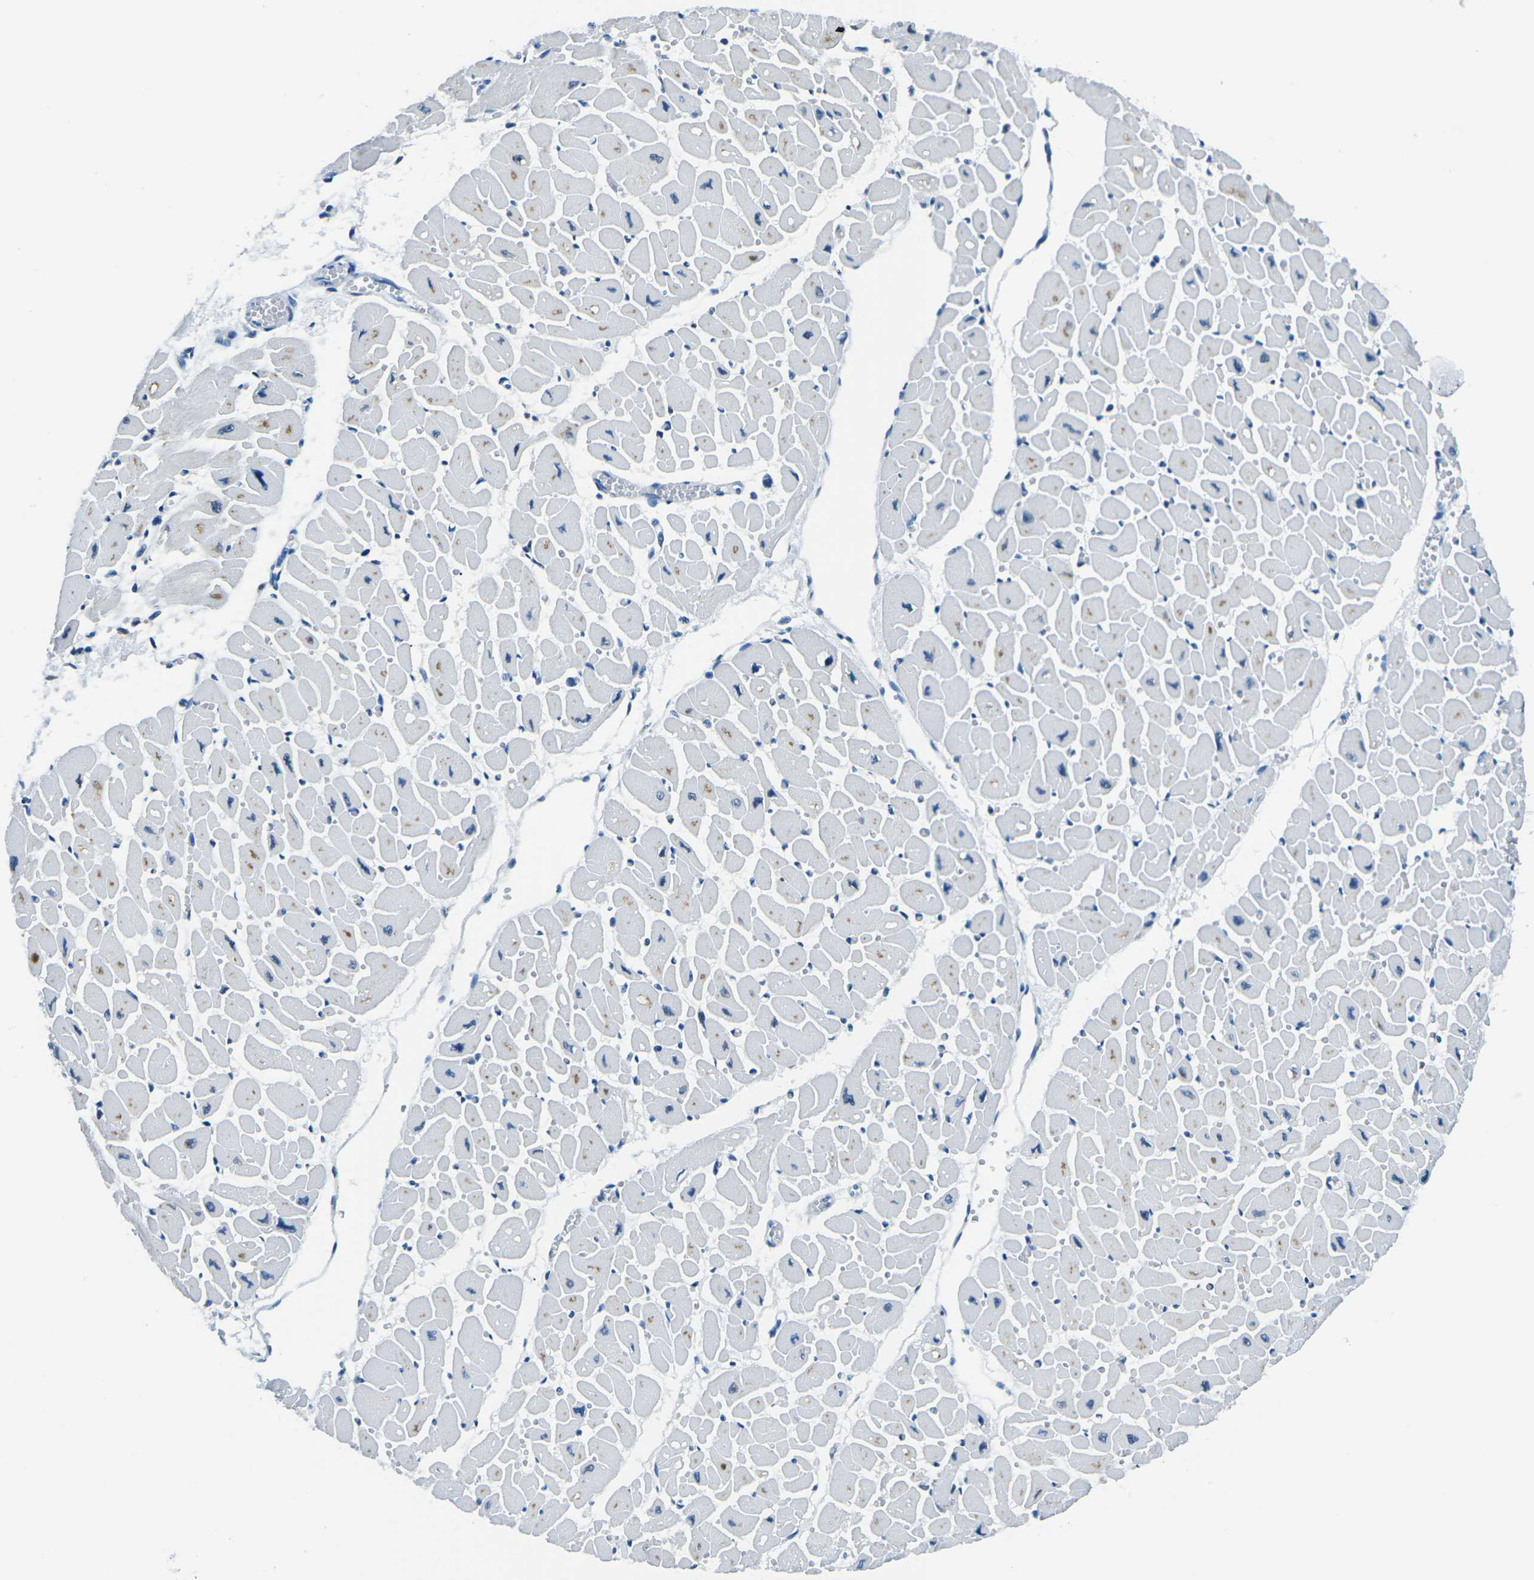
{"staining": {"intensity": "negative", "quantity": "none", "location": "none"}, "tissue": "heart muscle", "cell_type": "Cardiomyocytes", "image_type": "normal", "snomed": [{"axis": "morphology", "description": "Normal tissue, NOS"}, {"axis": "topography", "description": "Heart"}], "caption": "DAB (3,3'-diaminobenzidine) immunohistochemical staining of benign heart muscle exhibits no significant staining in cardiomyocytes. (Stains: DAB IHC with hematoxylin counter stain, Microscopy: brightfield microscopy at high magnification).", "gene": "CELF2", "patient": {"sex": "female", "age": 54}}